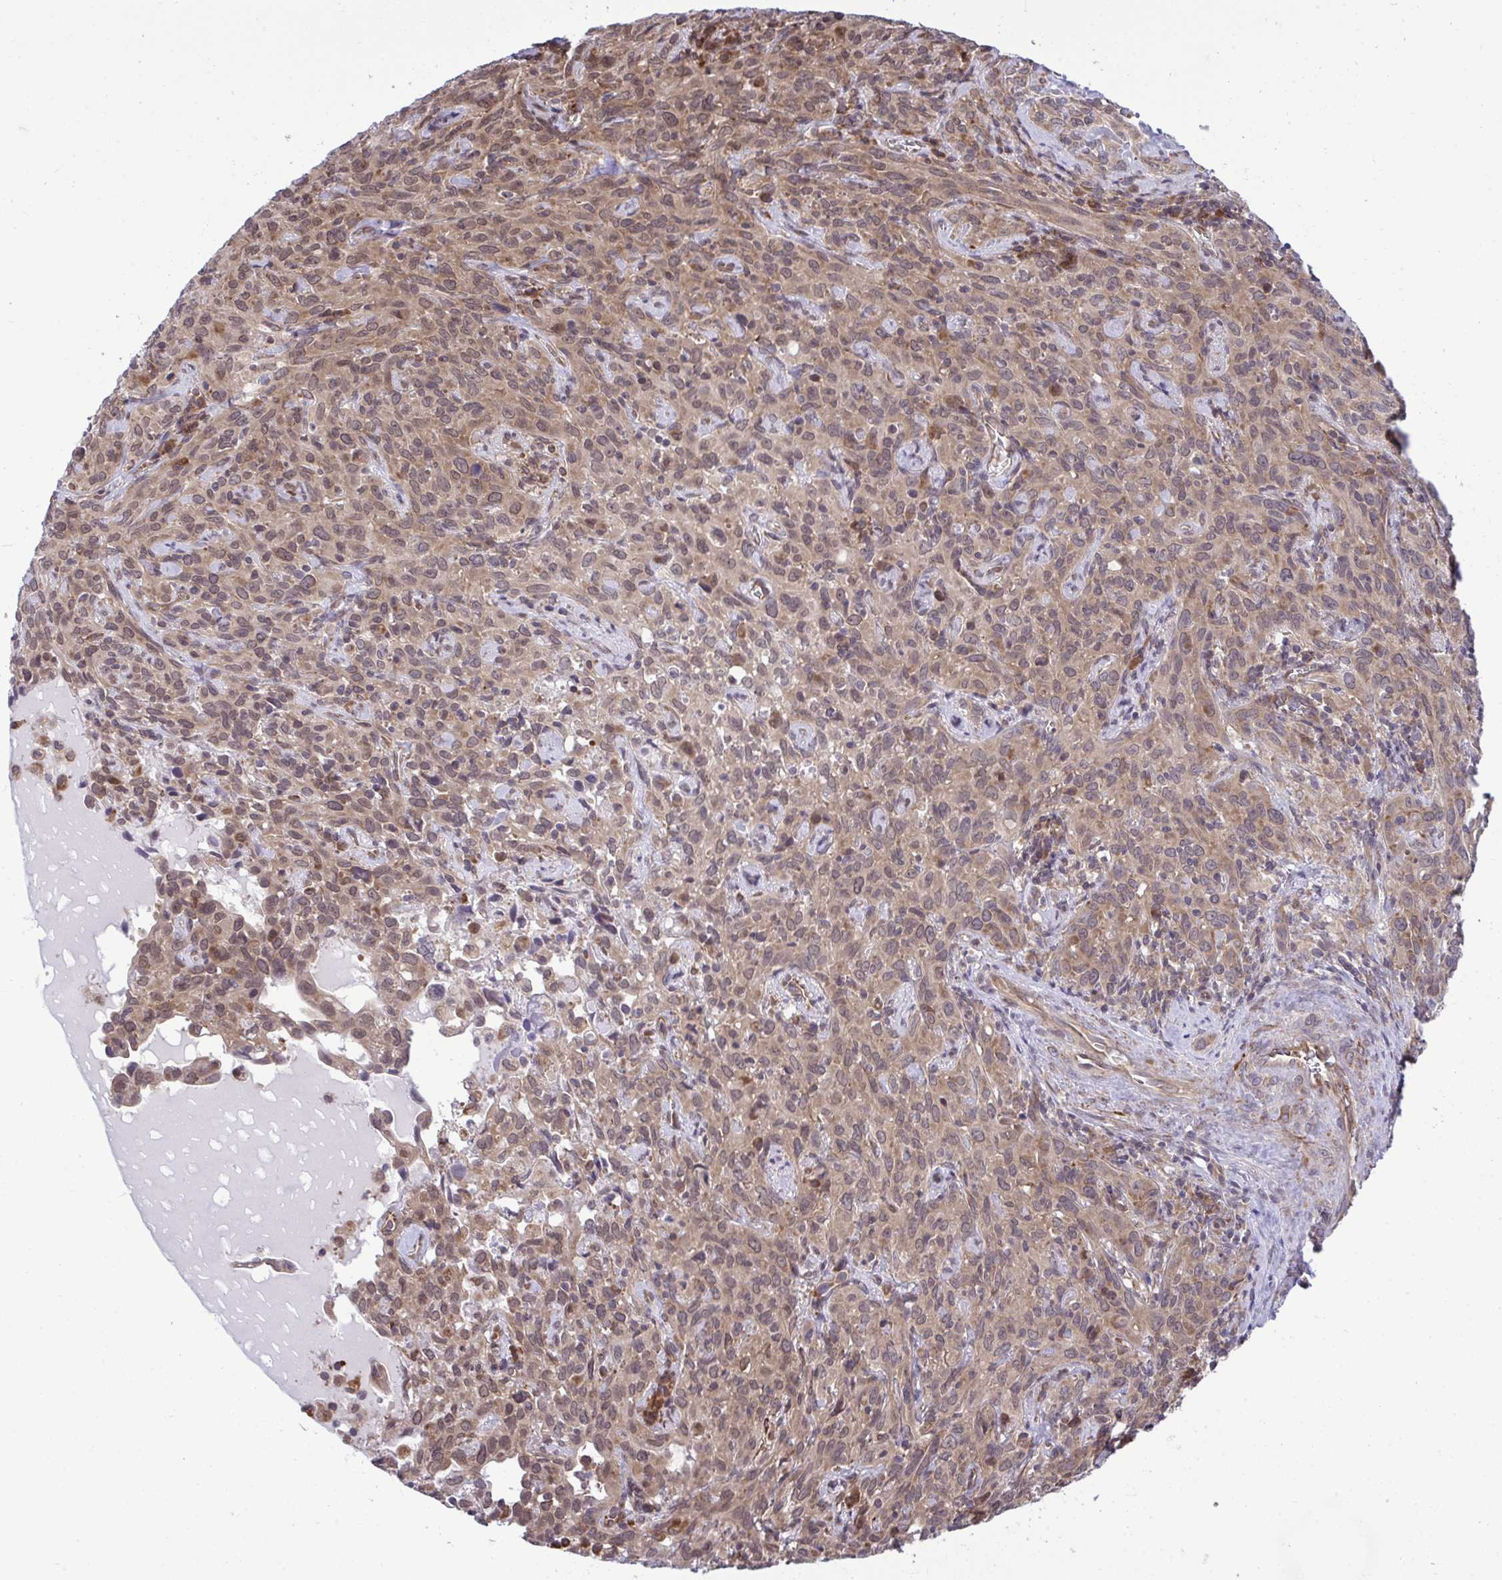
{"staining": {"intensity": "moderate", "quantity": ">75%", "location": "cytoplasmic/membranous,nuclear"}, "tissue": "cervical cancer", "cell_type": "Tumor cells", "image_type": "cancer", "snomed": [{"axis": "morphology", "description": "Normal tissue, NOS"}, {"axis": "morphology", "description": "Squamous cell carcinoma, NOS"}, {"axis": "topography", "description": "Cervix"}], "caption": "This image shows immunohistochemistry staining of human cervical cancer (squamous cell carcinoma), with medium moderate cytoplasmic/membranous and nuclear positivity in about >75% of tumor cells.", "gene": "RPS15", "patient": {"sex": "female", "age": 51}}